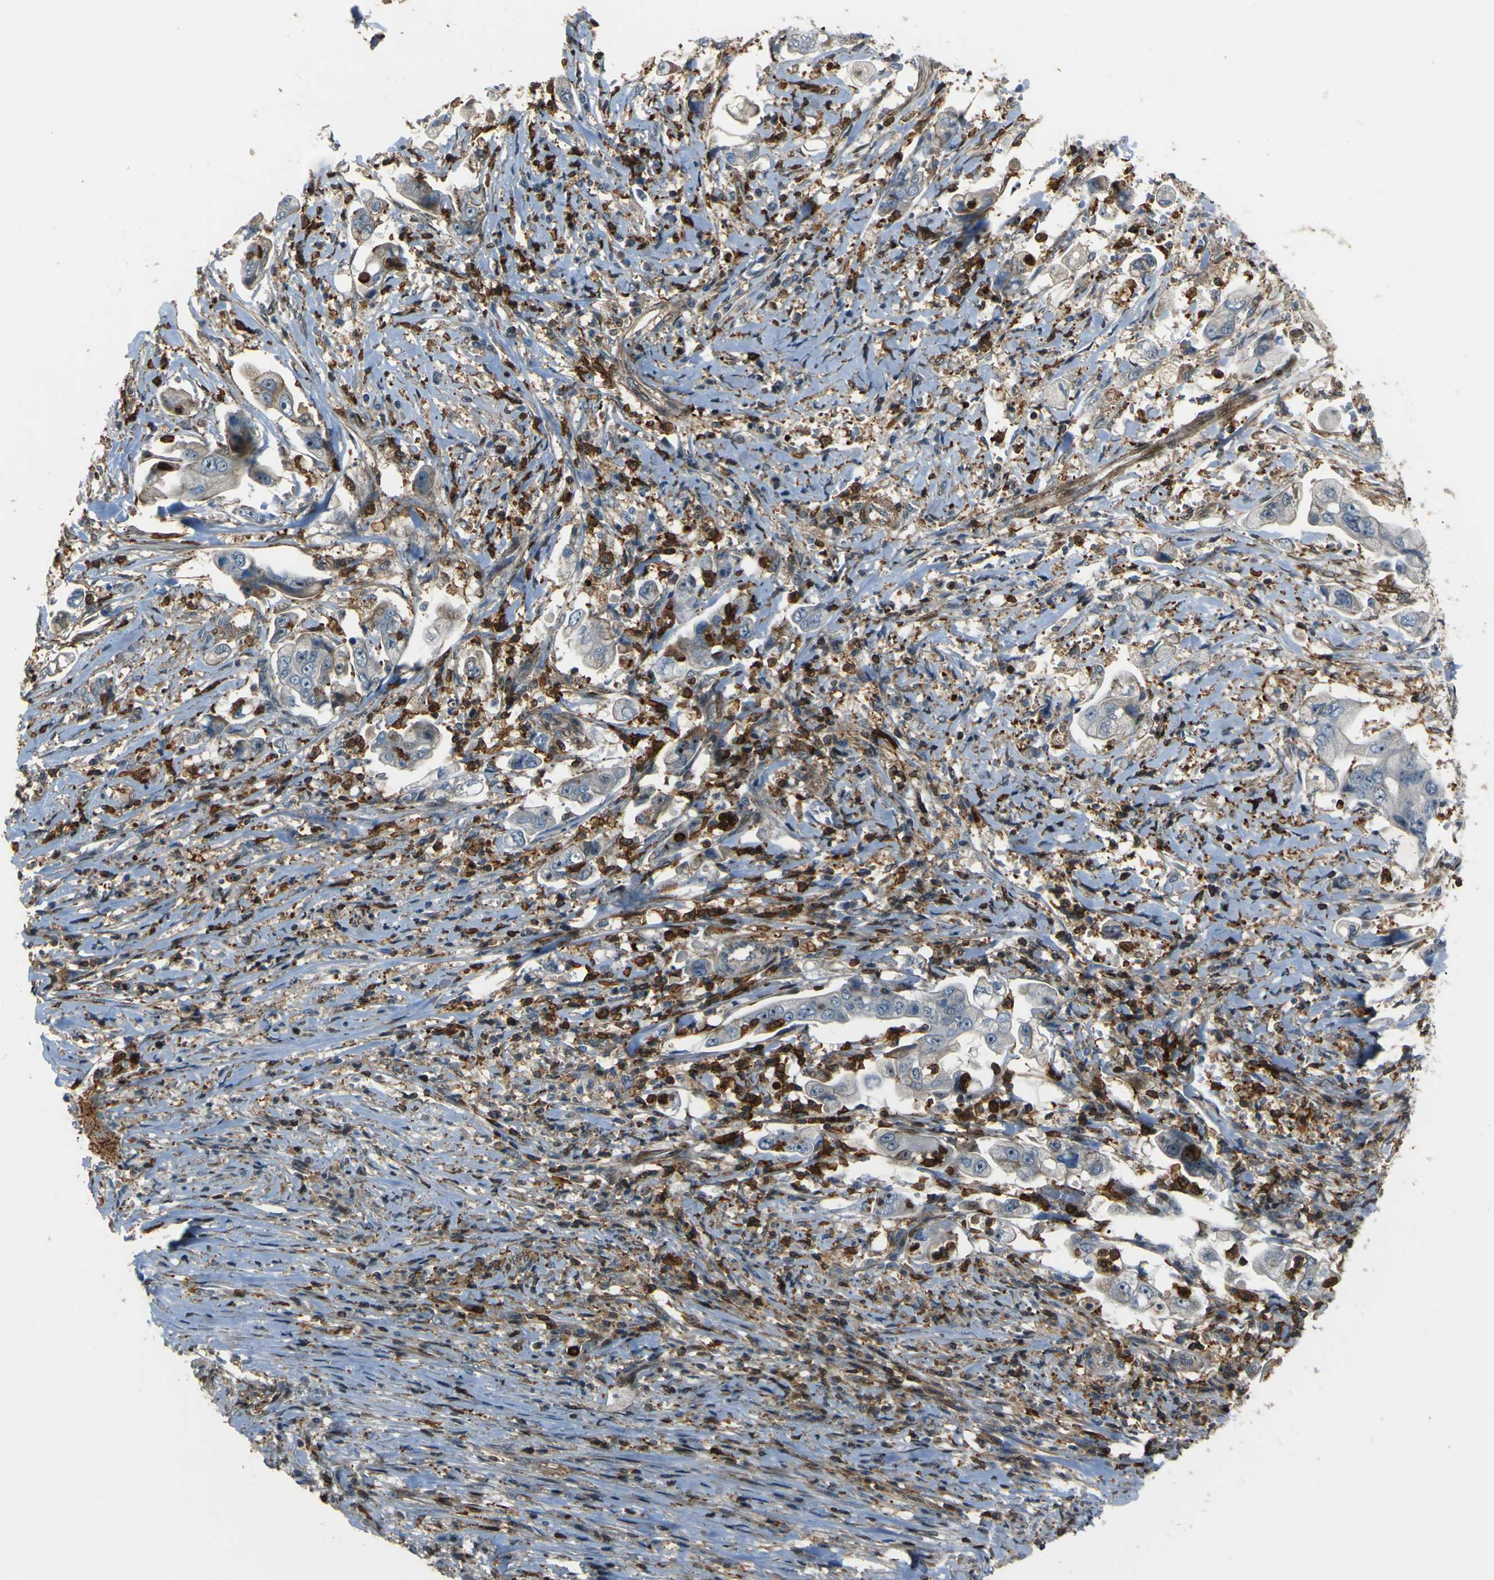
{"staining": {"intensity": "negative", "quantity": "none", "location": "none"}, "tissue": "stomach cancer", "cell_type": "Tumor cells", "image_type": "cancer", "snomed": [{"axis": "morphology", "description": "Adenocarcinoma, NOS"}, {"axis": "topography", "description": "Stomach"}], "caption": "This is a photomicrograph of immunohistochemistry (IHC) staining of stomach adenocarcinoma, which shows no expression in tumor cells.", "gene": "PCDHB5", "patient": {"sex": "male", "age": 62}}